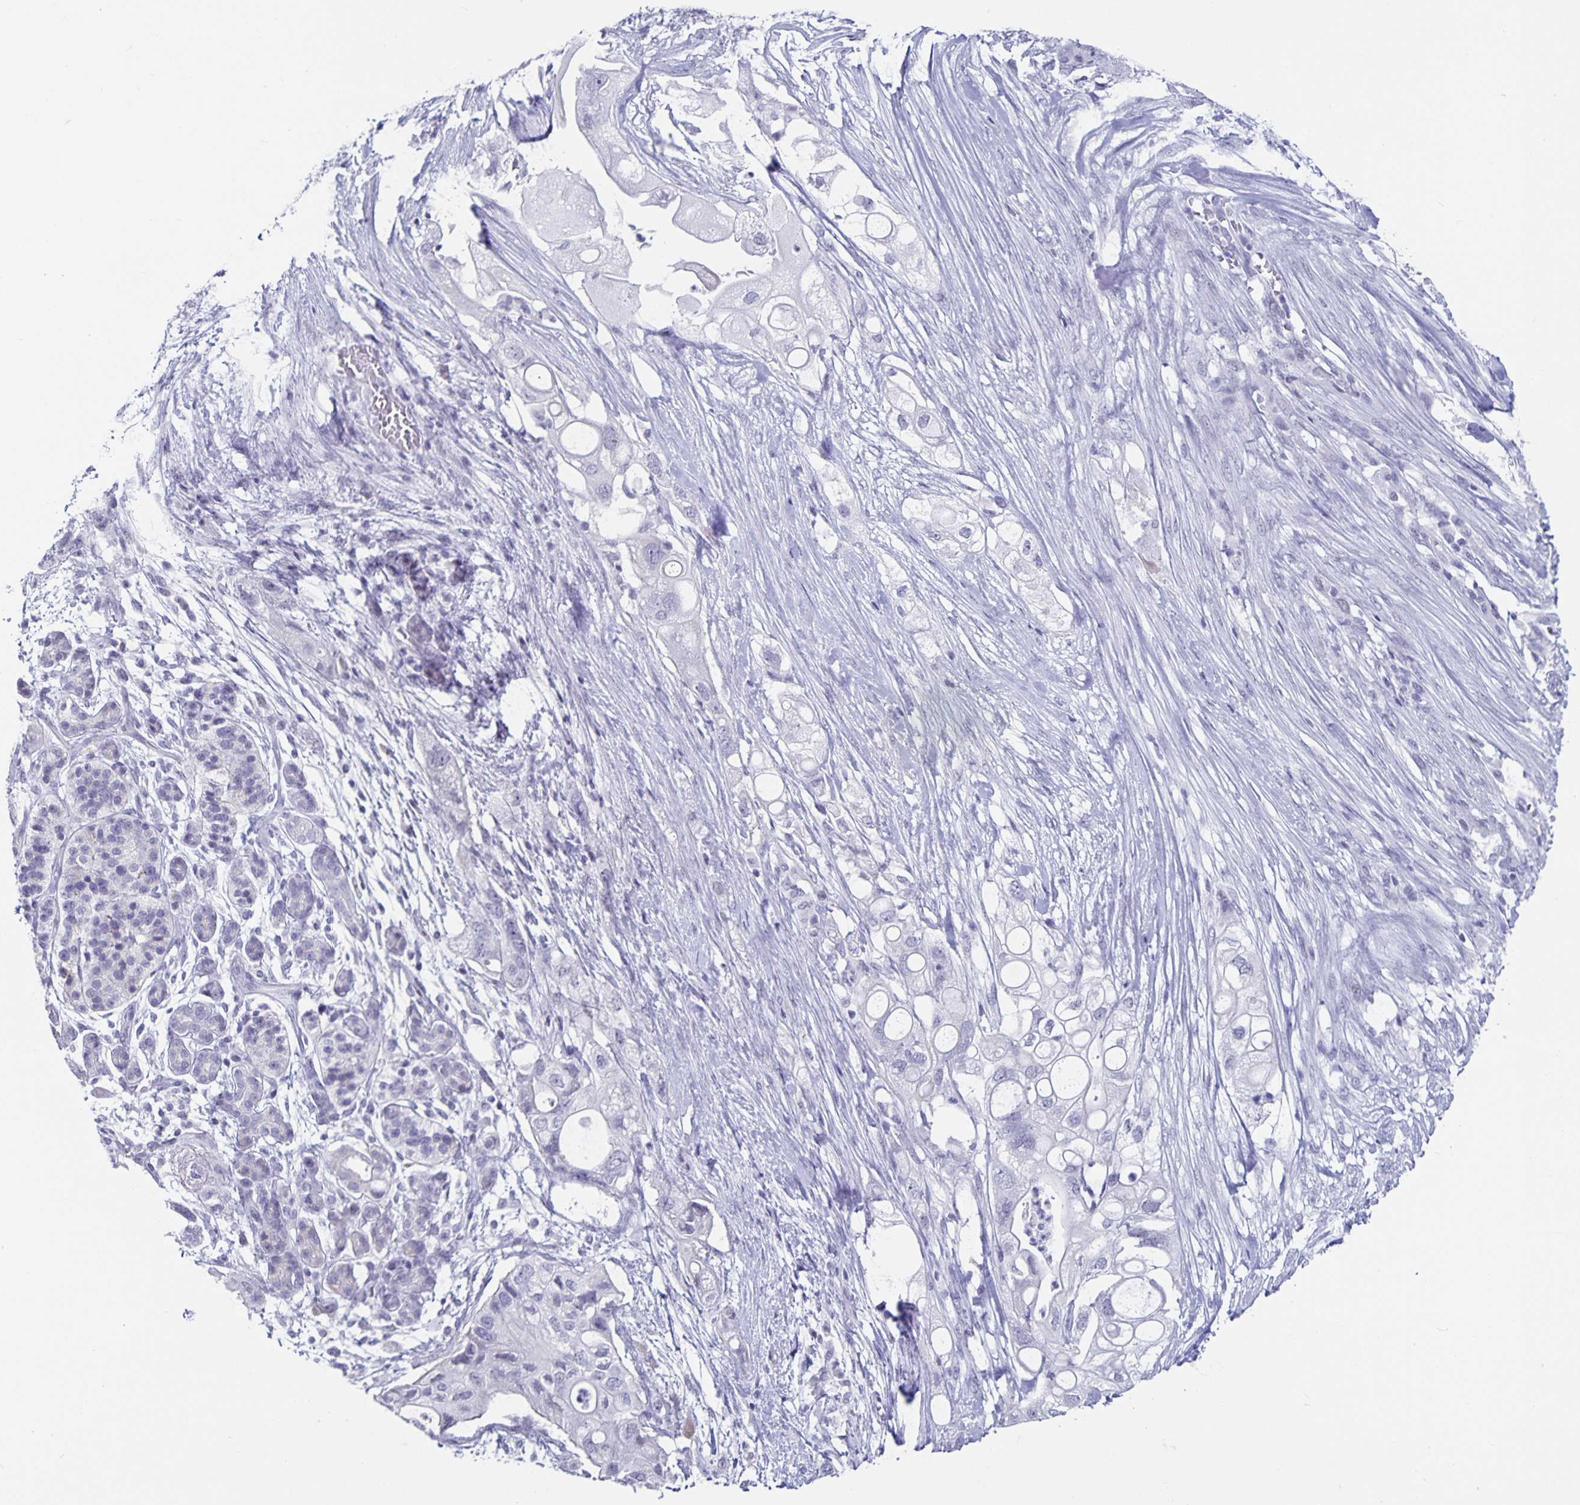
{"staining": {"intensity": "negative", "quantity": "none", "location": "none"}, "tissue": "pancreatic cancer", "cell_type": "Tumor cells", "image_type": "cancer", "snomed": [{"axis": "morphology", "description": "Adenocarcinoma, NOS"}, {"axis": "topography", "description": "Pancreas"}], "caption": "Protein analysis of pancreatic cancer (adenocarcinoma) displays no significant staining in tumor cells.", "gene": "OLIG2", "patient": {"sex": "female", "age": 72}}